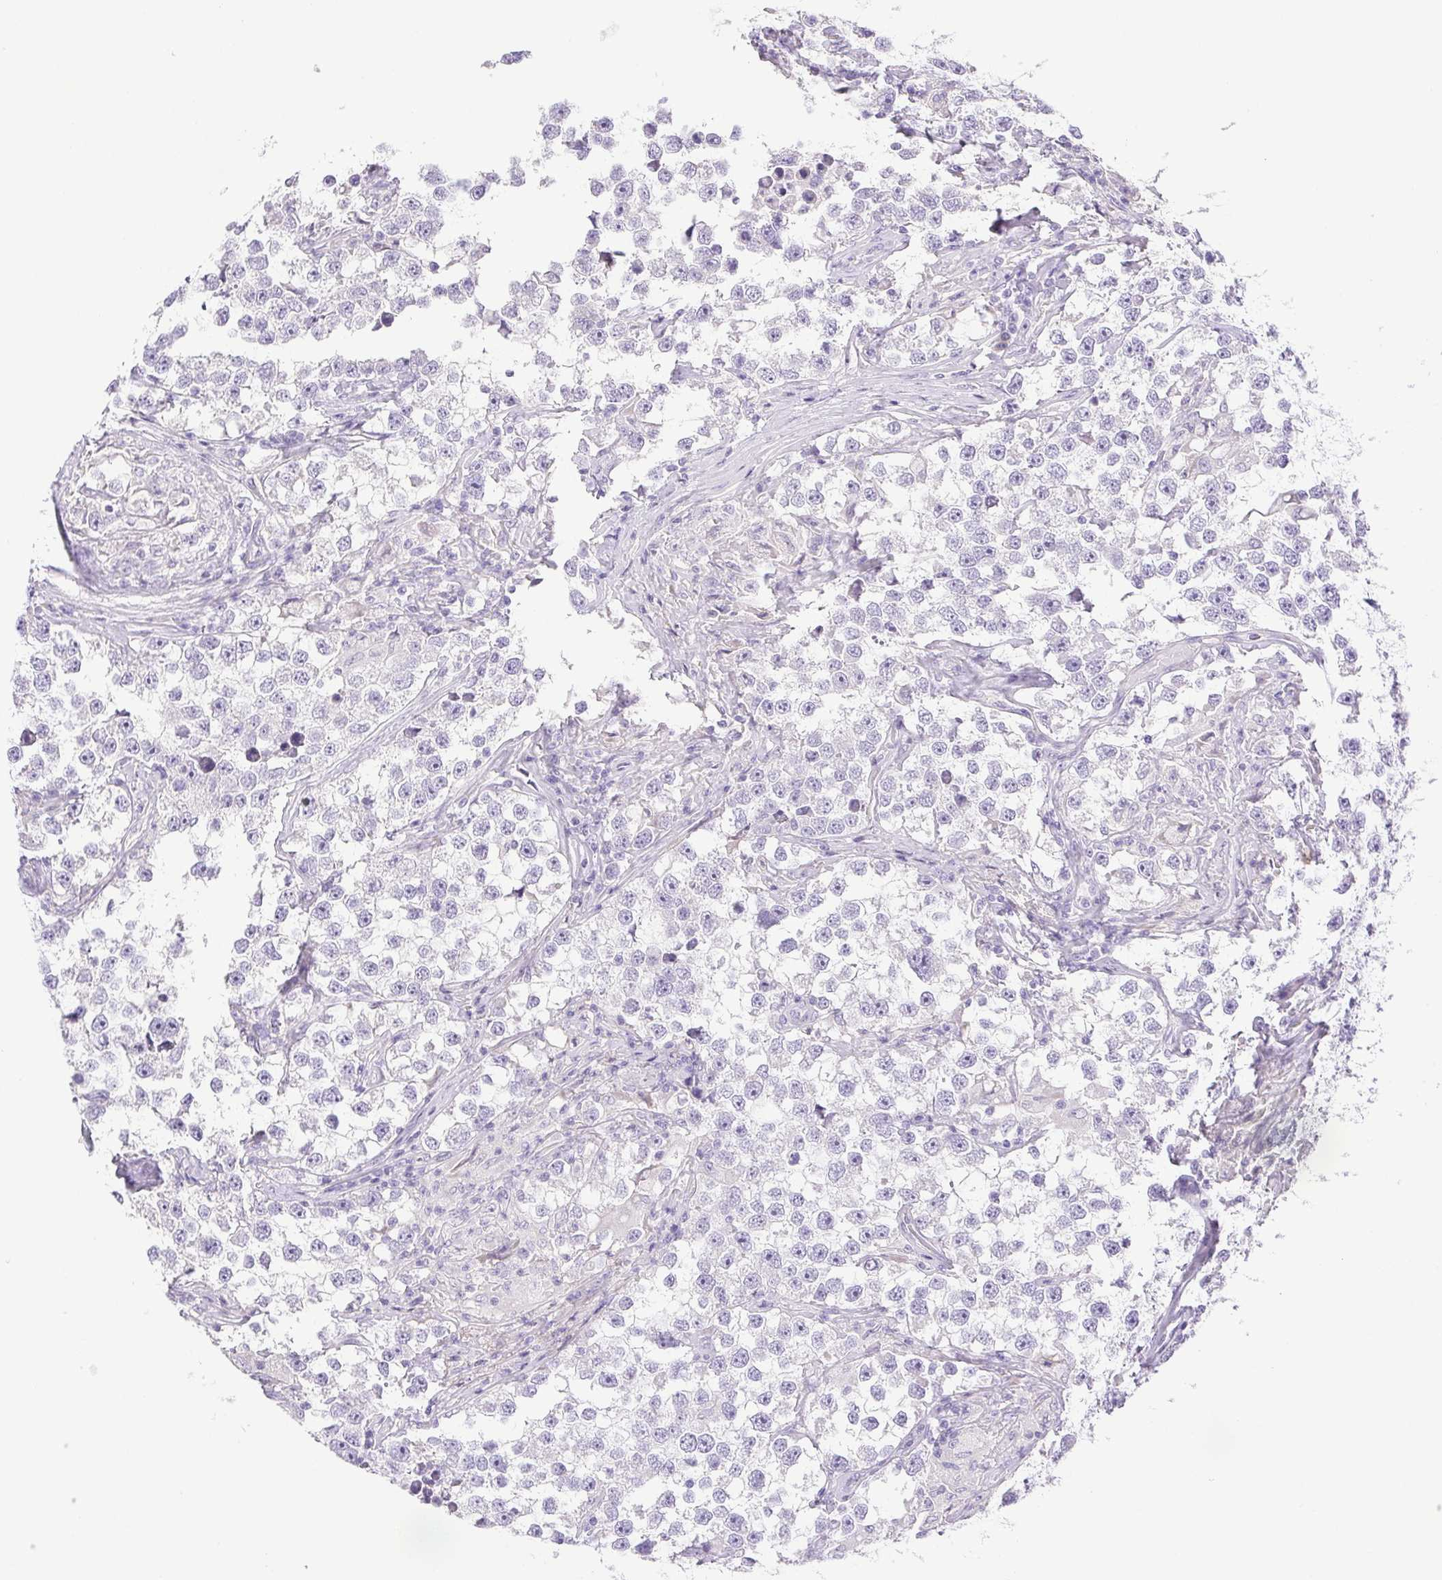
{"staining": {"intensity": "negative", "quantity": "none", "location": "none"}, "tissue": "testis cancer", "cell_type": "Tumor cells", "image_type": "cancer", "snomed": [{"axis": "morphology", "description": "Seminoma, NOS"}, {"axis": "topography", "description": "Testis"}], "caption": "Image shows no significant protein expression in tumor cells of testis cancer (seminoma). The staining was performed using DAB to visualize the protein expression in brown, while the nuclei were stained in blue with hematoxylin (Magnification: 20x).", "gene": "PAPPA2", "patient": {"sex": "male", "age": 46}}